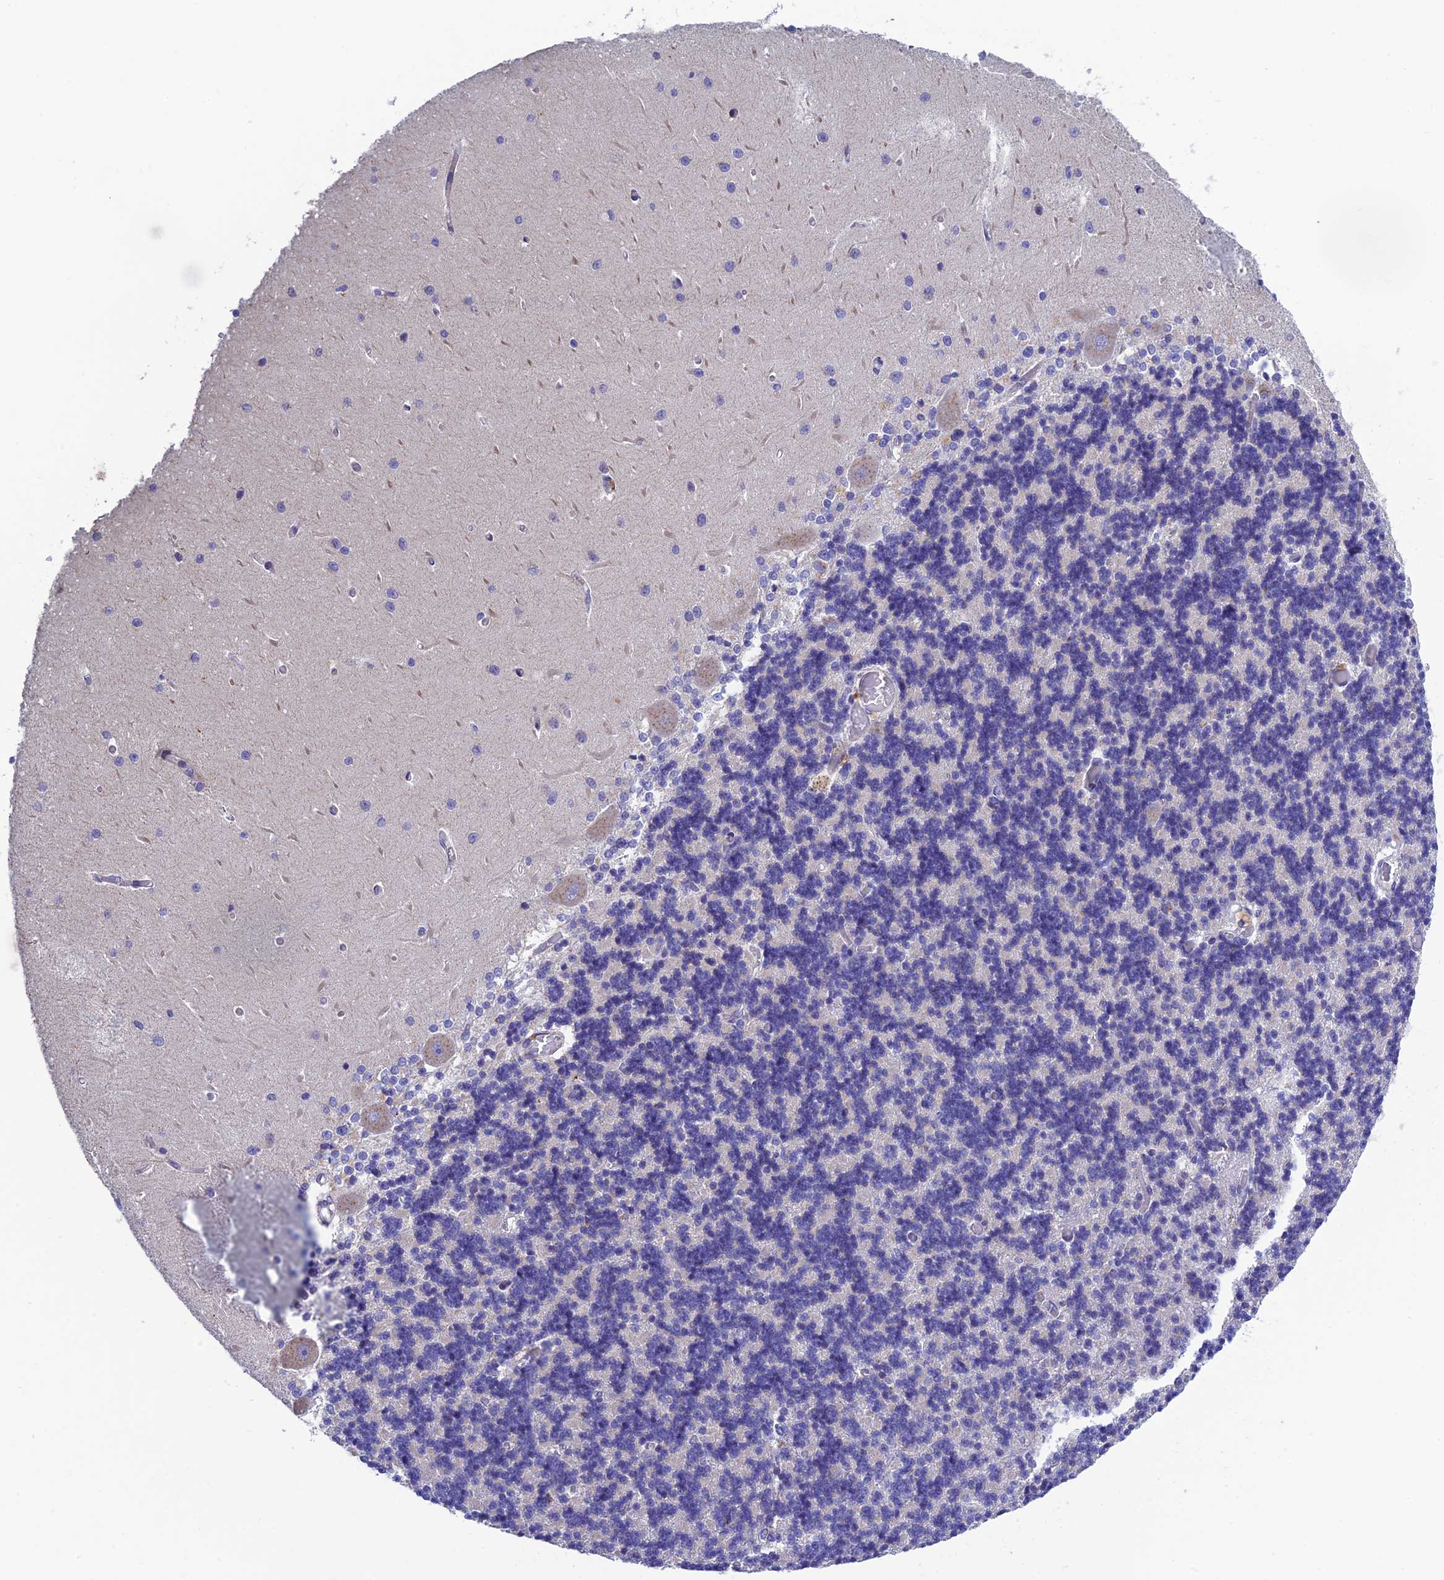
{"staining": {"intensity": "negative", "quantity": "none", "location": "none"}, "tissue": "cerebellum", "cell_type": "Cells in granular layer", "image_type": "normal", "snomed": [{"axis": "morphology", "description": "Normal tissue, NOS"}, {"axis": "topography", "description": "Cerebellum"}], "caption": "This photomicrograph is of benign cerebellum stained with IHC to label a protein in brown with the nuclei are counter-stained blue. There is no expression in cells in granular layer. (Brightfield microscopy of DAB immunohistochemistry at high magnification).", "gene": "FAM178B", "patient": {"sex": "male", "age": 37}}